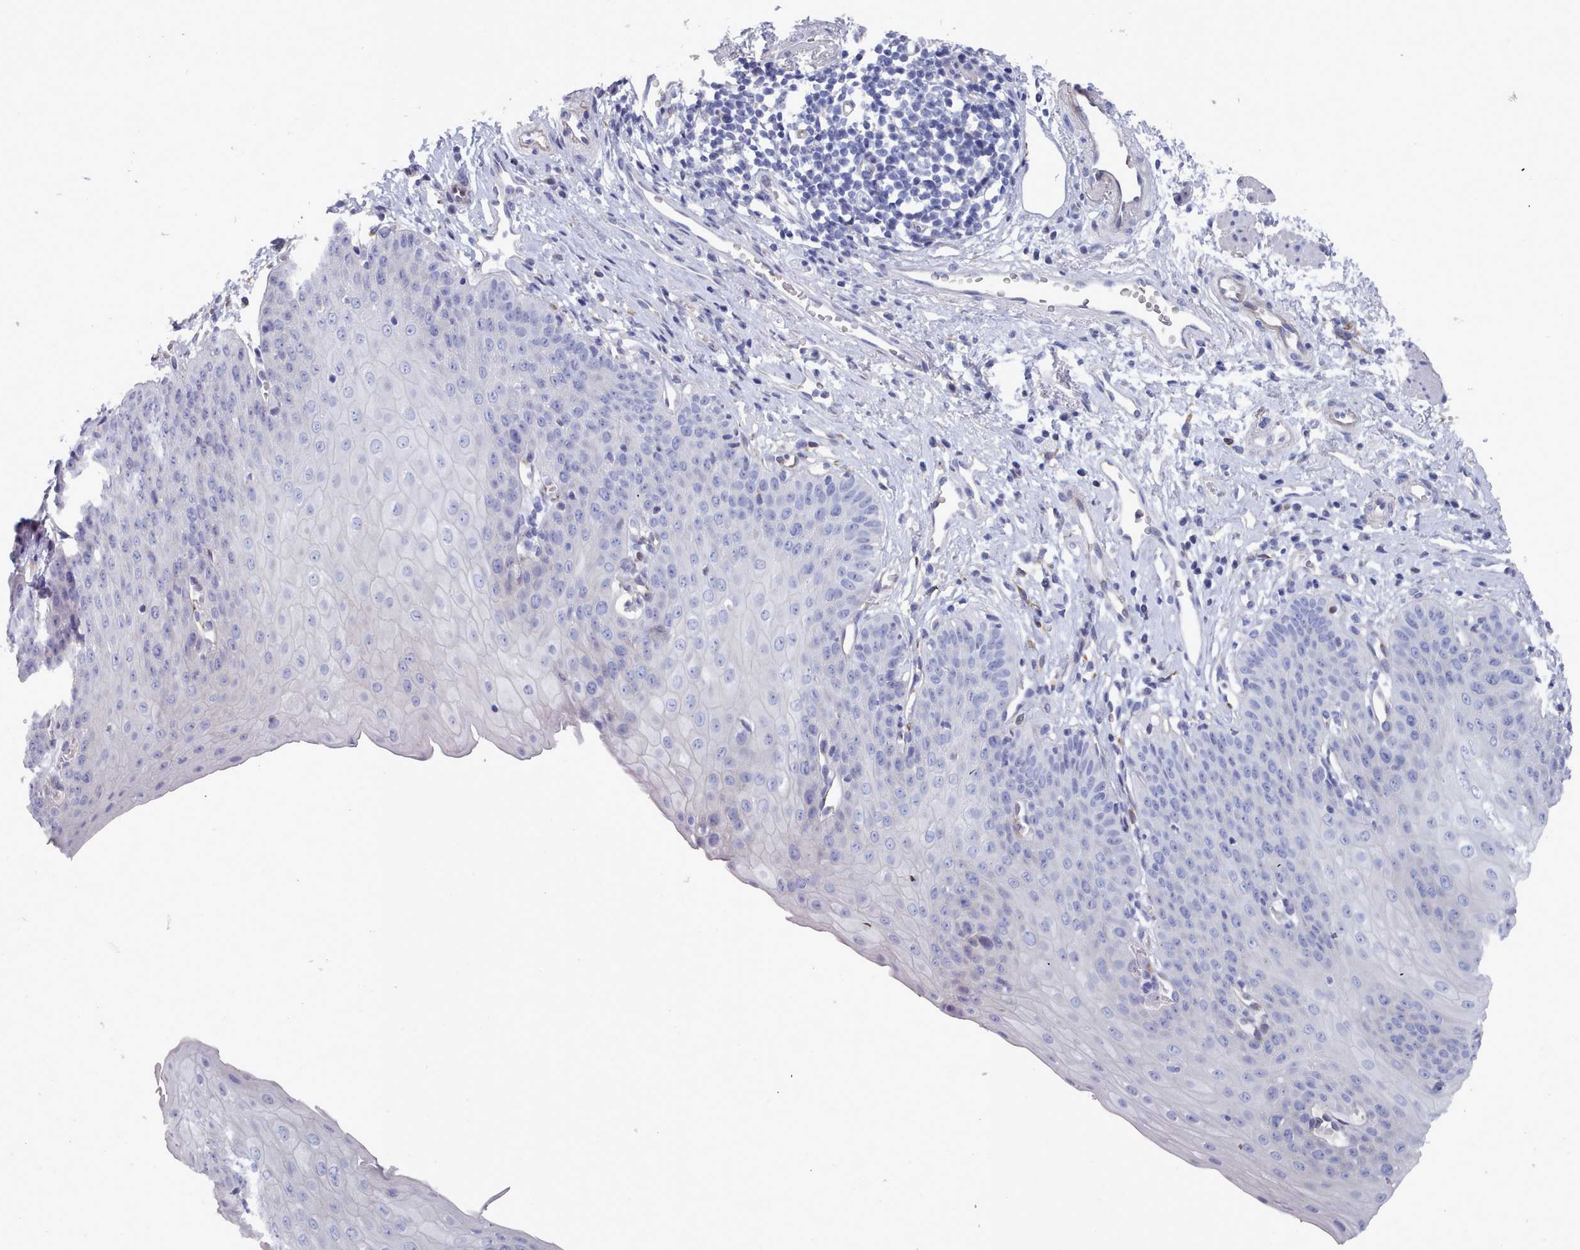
{"staining": {"intensity": "negative", "quantity": "none", "location": "none"}, "tissue": "esophagus", "cell_type": "Squamous epithelial cells", "image_type": "normal", "snomed": [{"axis": "morphology", "description": "Normal tissue, NOS"}, {"axis": "topography", "description": "Esophagus"}], "caption": "The histopathology image demonstrates no staining of squamous epithelial cells in normal esophagus. The staining is performed using DAB brown chromogen with nuclei counter-stained in using hematoxylin.", "gene": "ENSG00000285188", "patient": {"sex": "male", "age": 71}}